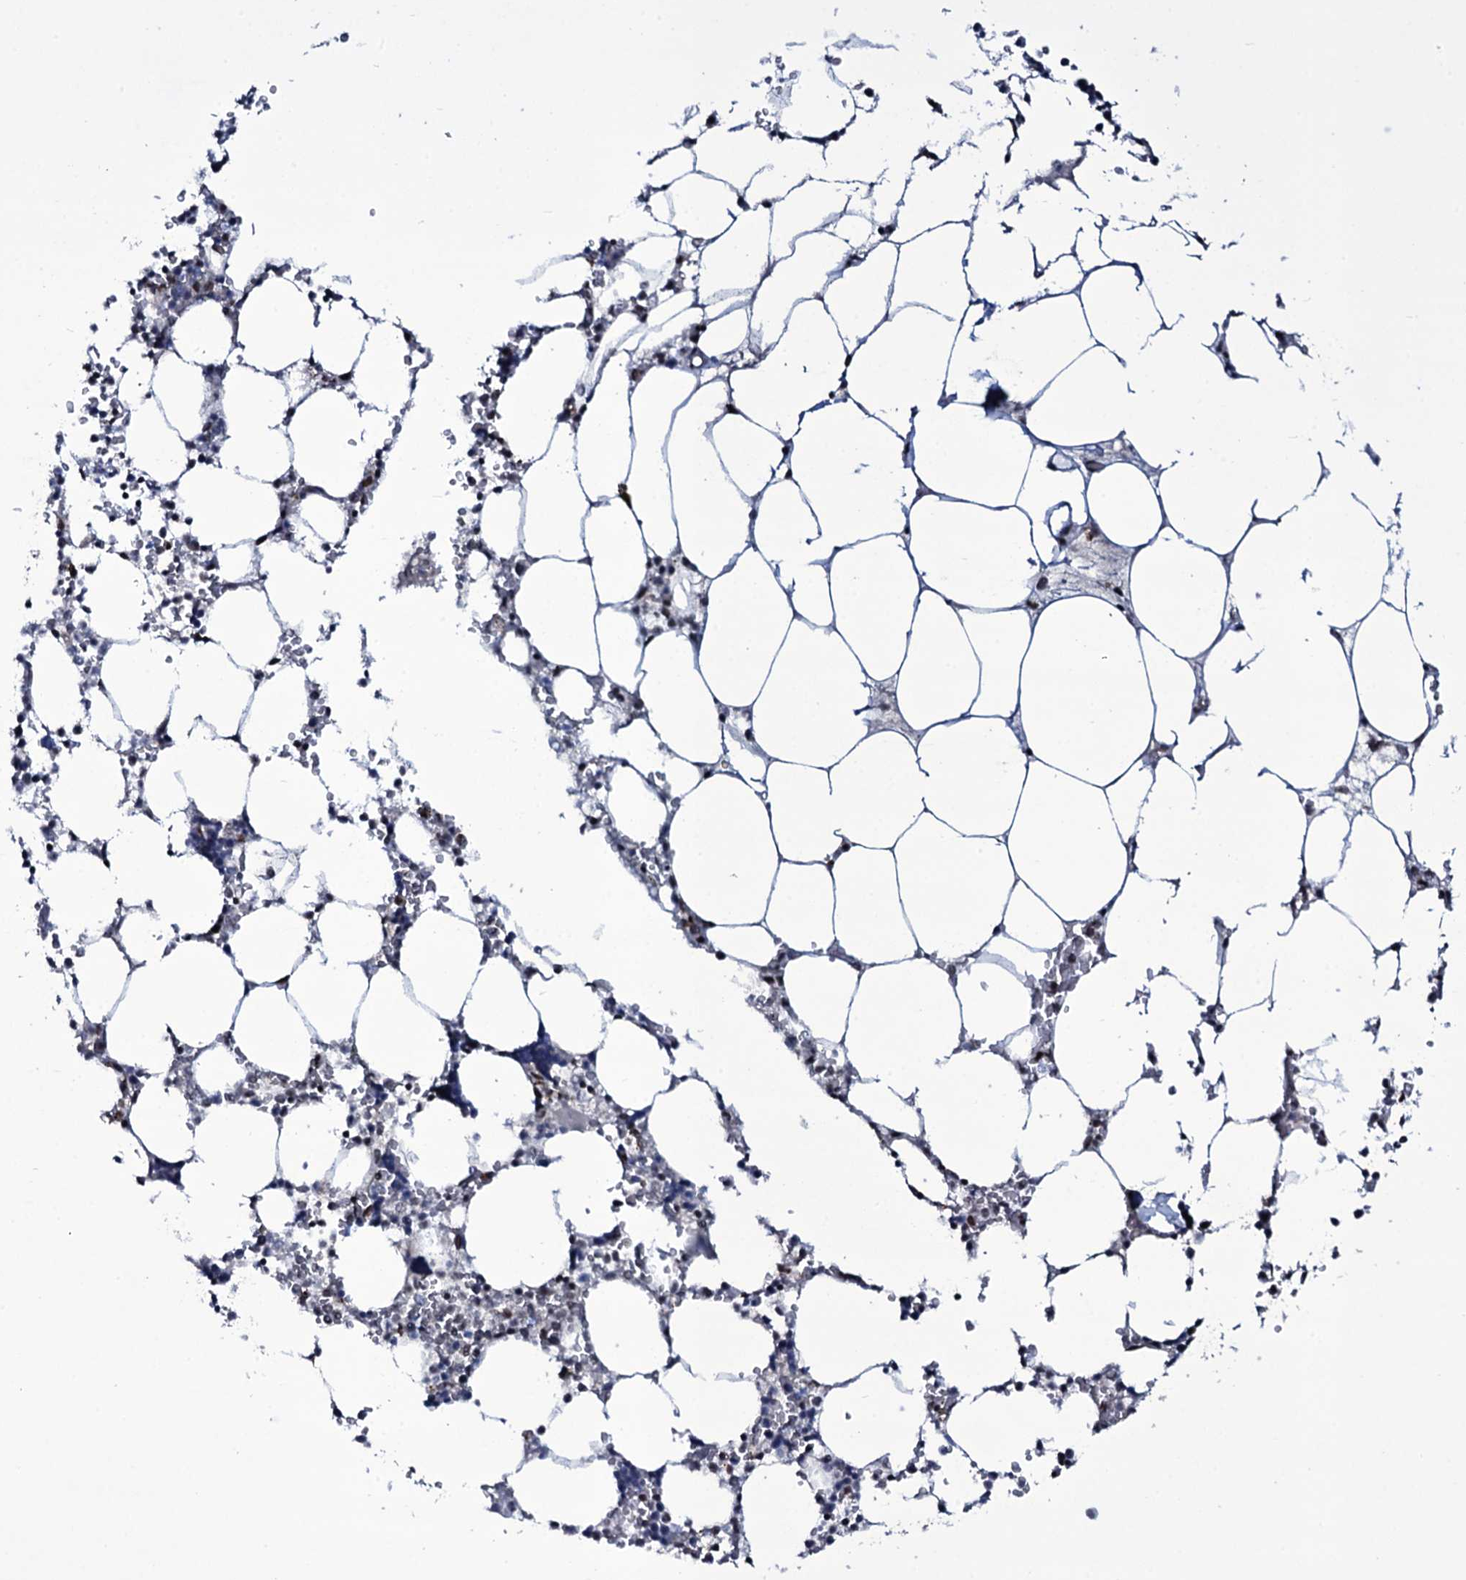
{"staining": {"intensity": "strong", "quantity": "<25%", "location": "nuclear"}, "tissue": "bone marrow", "cell_type": "Hematopoietic cells", "image_type": "normal", "snomed": [{"axis": "morphology", "description": "Normal tissue, NOS"}, {"axis": "topography", "description": "Bone marrow"}], "caption": "Immunohistochemical staining of unremarkable human bone marrow reveals medium levels of strong nuclear expression in about <25% of hematopoietic cells. (Stains: DAB in brown, nuclei in blue, Microscopy: brightfield microscopy at high magnification).", "gene": "ZMIZ2", "patient": {"sex": "male", "age": 64}}